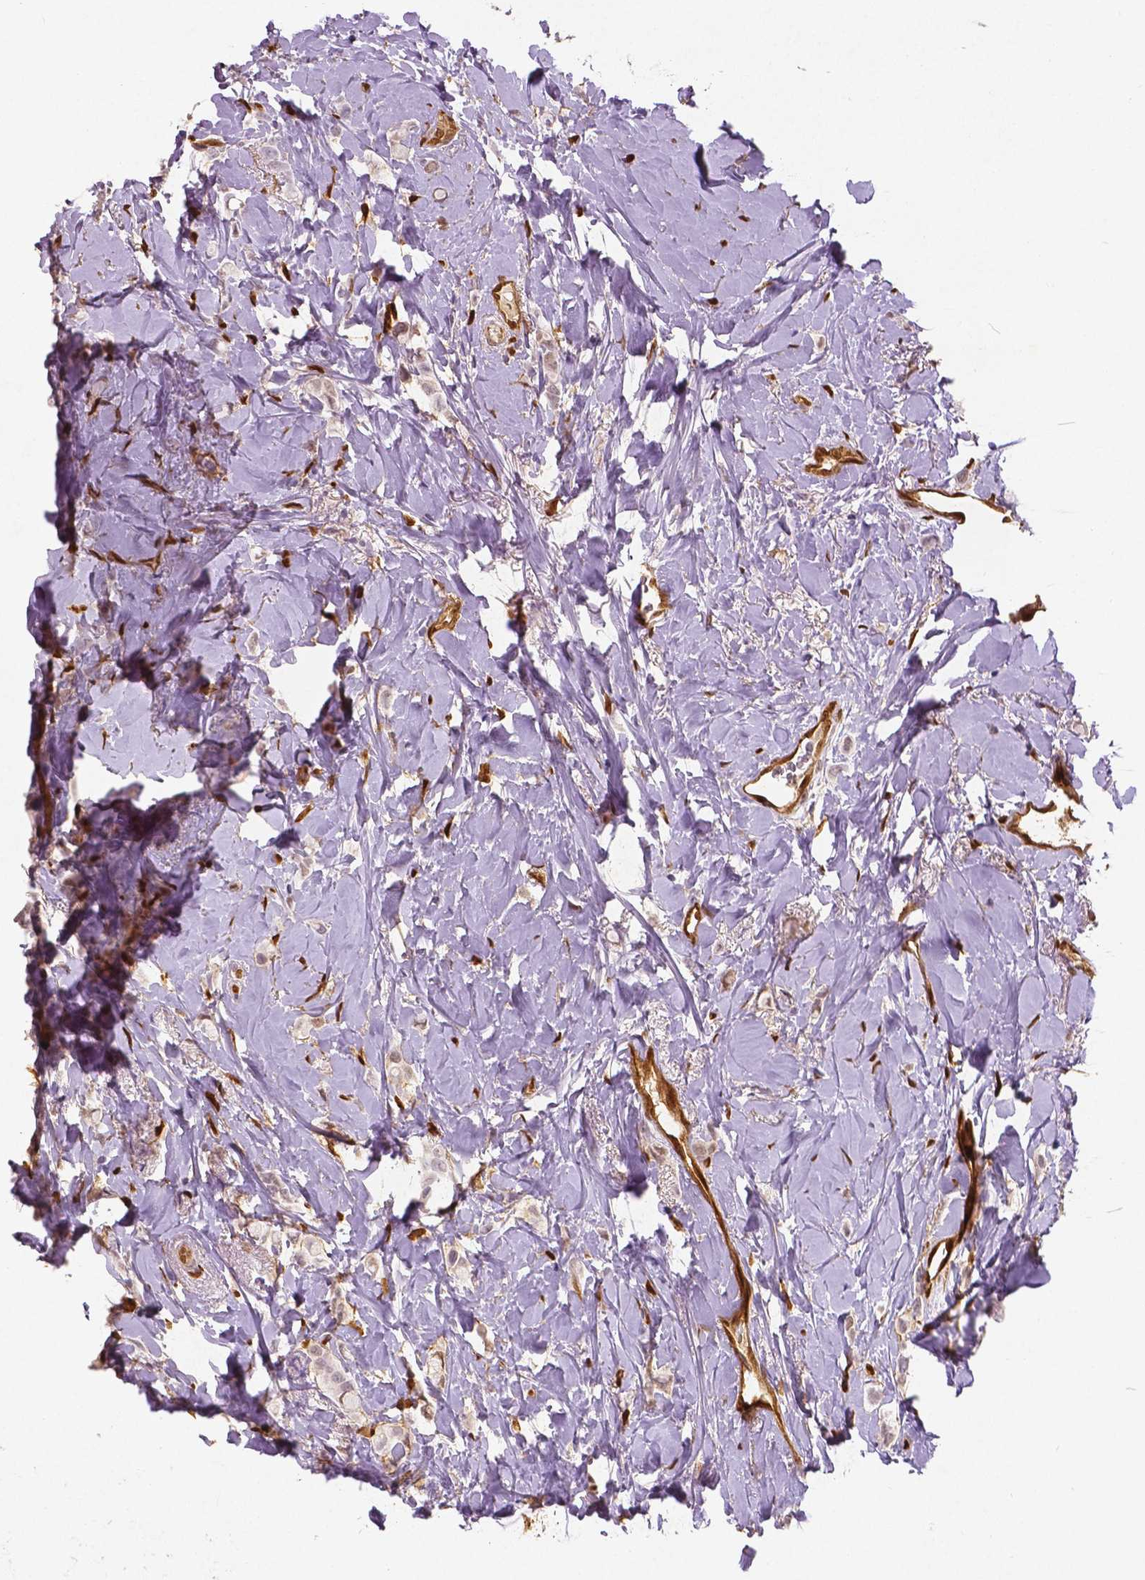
{"staining": {"intensity": "weak", "quantity": ">75%", "location": "cytoplasmic/membranous,nuclear"}, "tissue": "breast cancer", "cell_type": "Tumor cells", "image_type": "cancer", "snomed": [{"axis": "morphology", "description": "Lobular carcinoma"}, {"axis": "topography", "description": "Breast"}], "caption": "Immunohistochemistry photomicrograph of breast cancer stained for a protein (brown), which reveals low levels of weak cytoplasmic/membranous and nuclear expression in approximately >75% of tumor cells.", "gene": "WWTR1", "patient": {"sex": "female", "age": 66}}